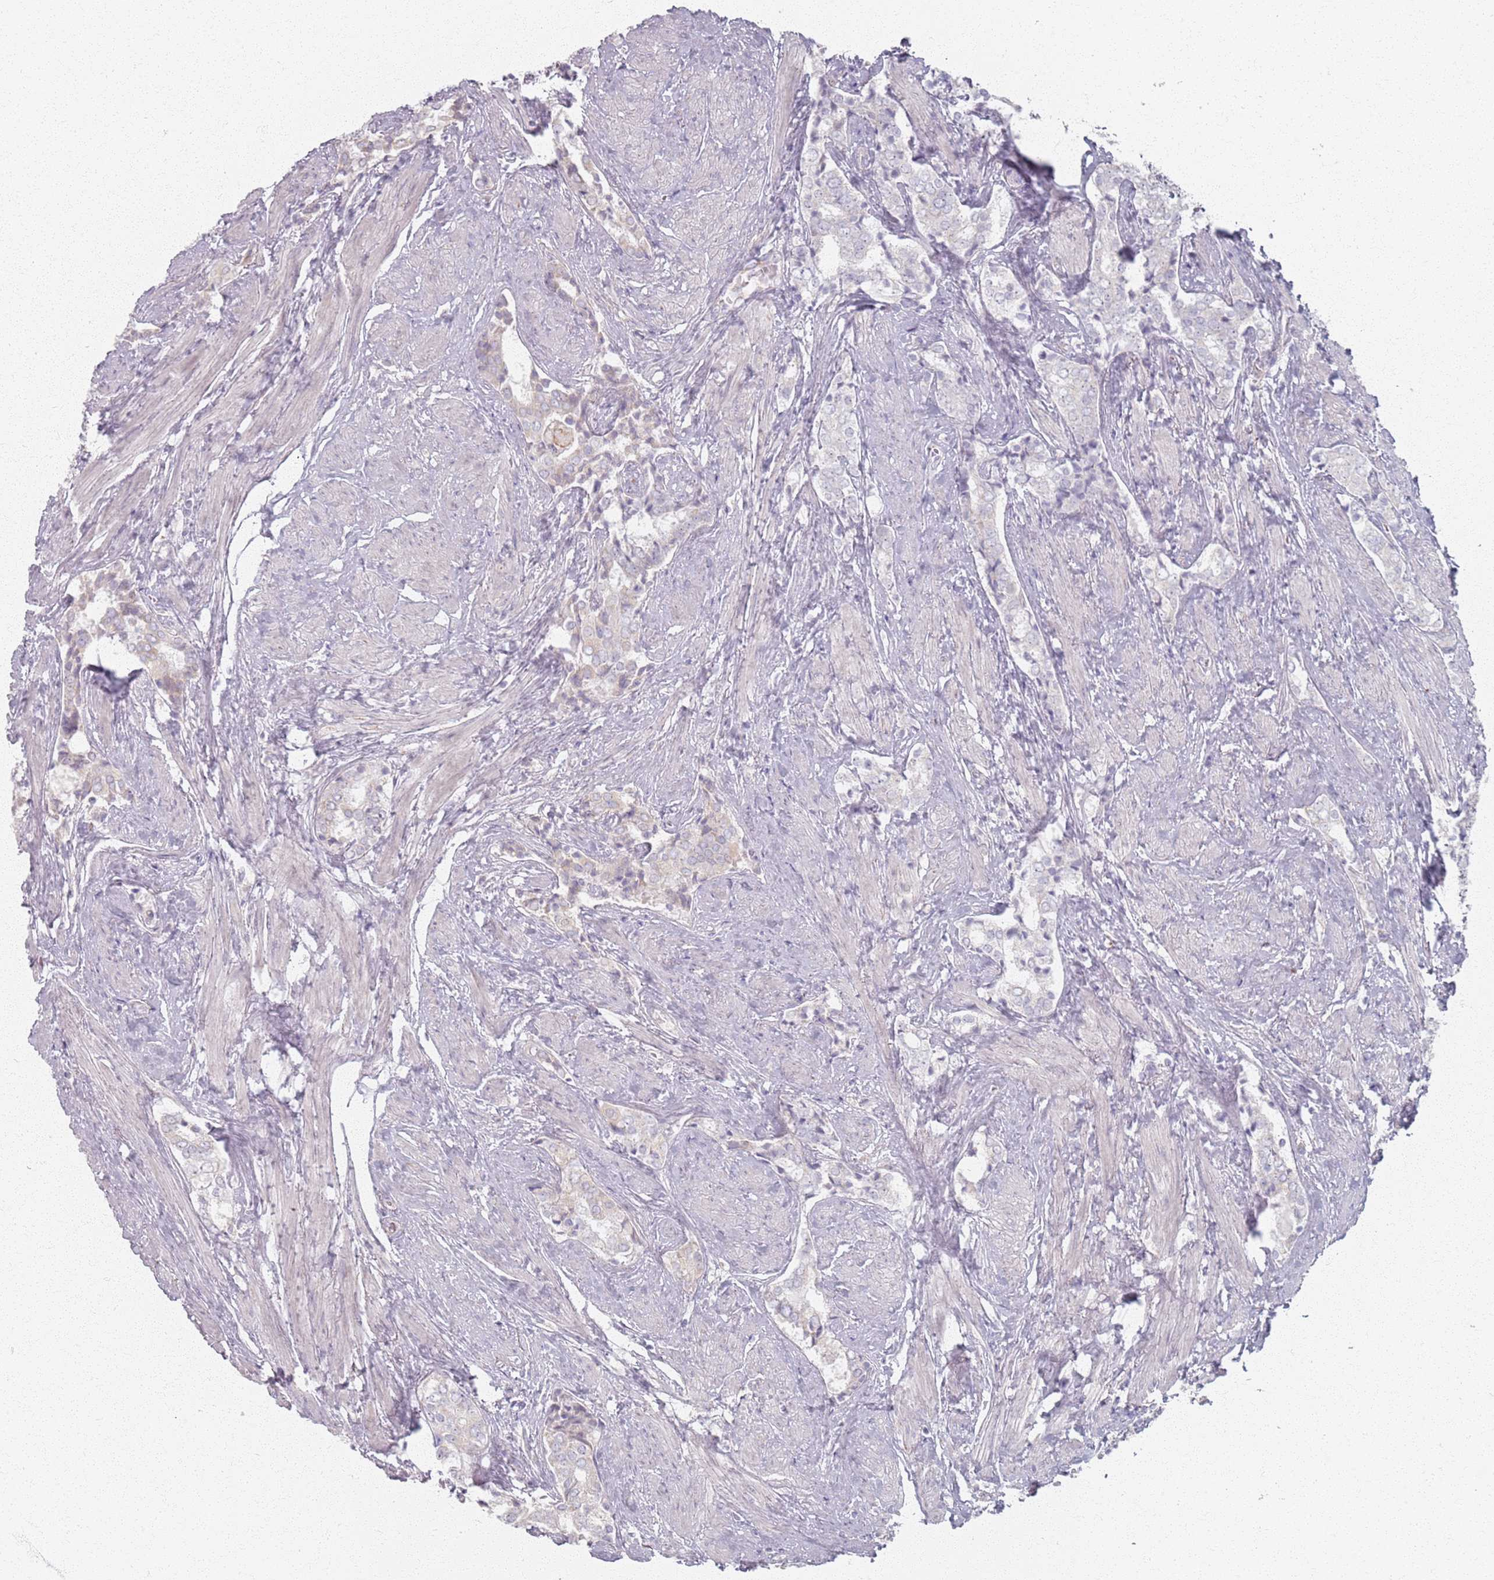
{"staining": {"intensity": "negative", "quantity": "none", "location": "none"}, "tissue": "prostate cancer", "cell_type": "Tumor cells", "image_type": "cancer", "snomed": [{"axis": "morphology", "description": "Adenocarcinoma, High grade"}, {"axis": "topography", "description": "Prostate"}], "caption": "A high-resolution image shows immunohistochemistry (IHC) staining of prostate cancer (adenocarcinoma (high-grade)), which exhibits no significant staining in tumor cells. (DAB IHC, high magnification).", "gene": "PKD2L2", "patient": {"sex": "male", "age": 71}}